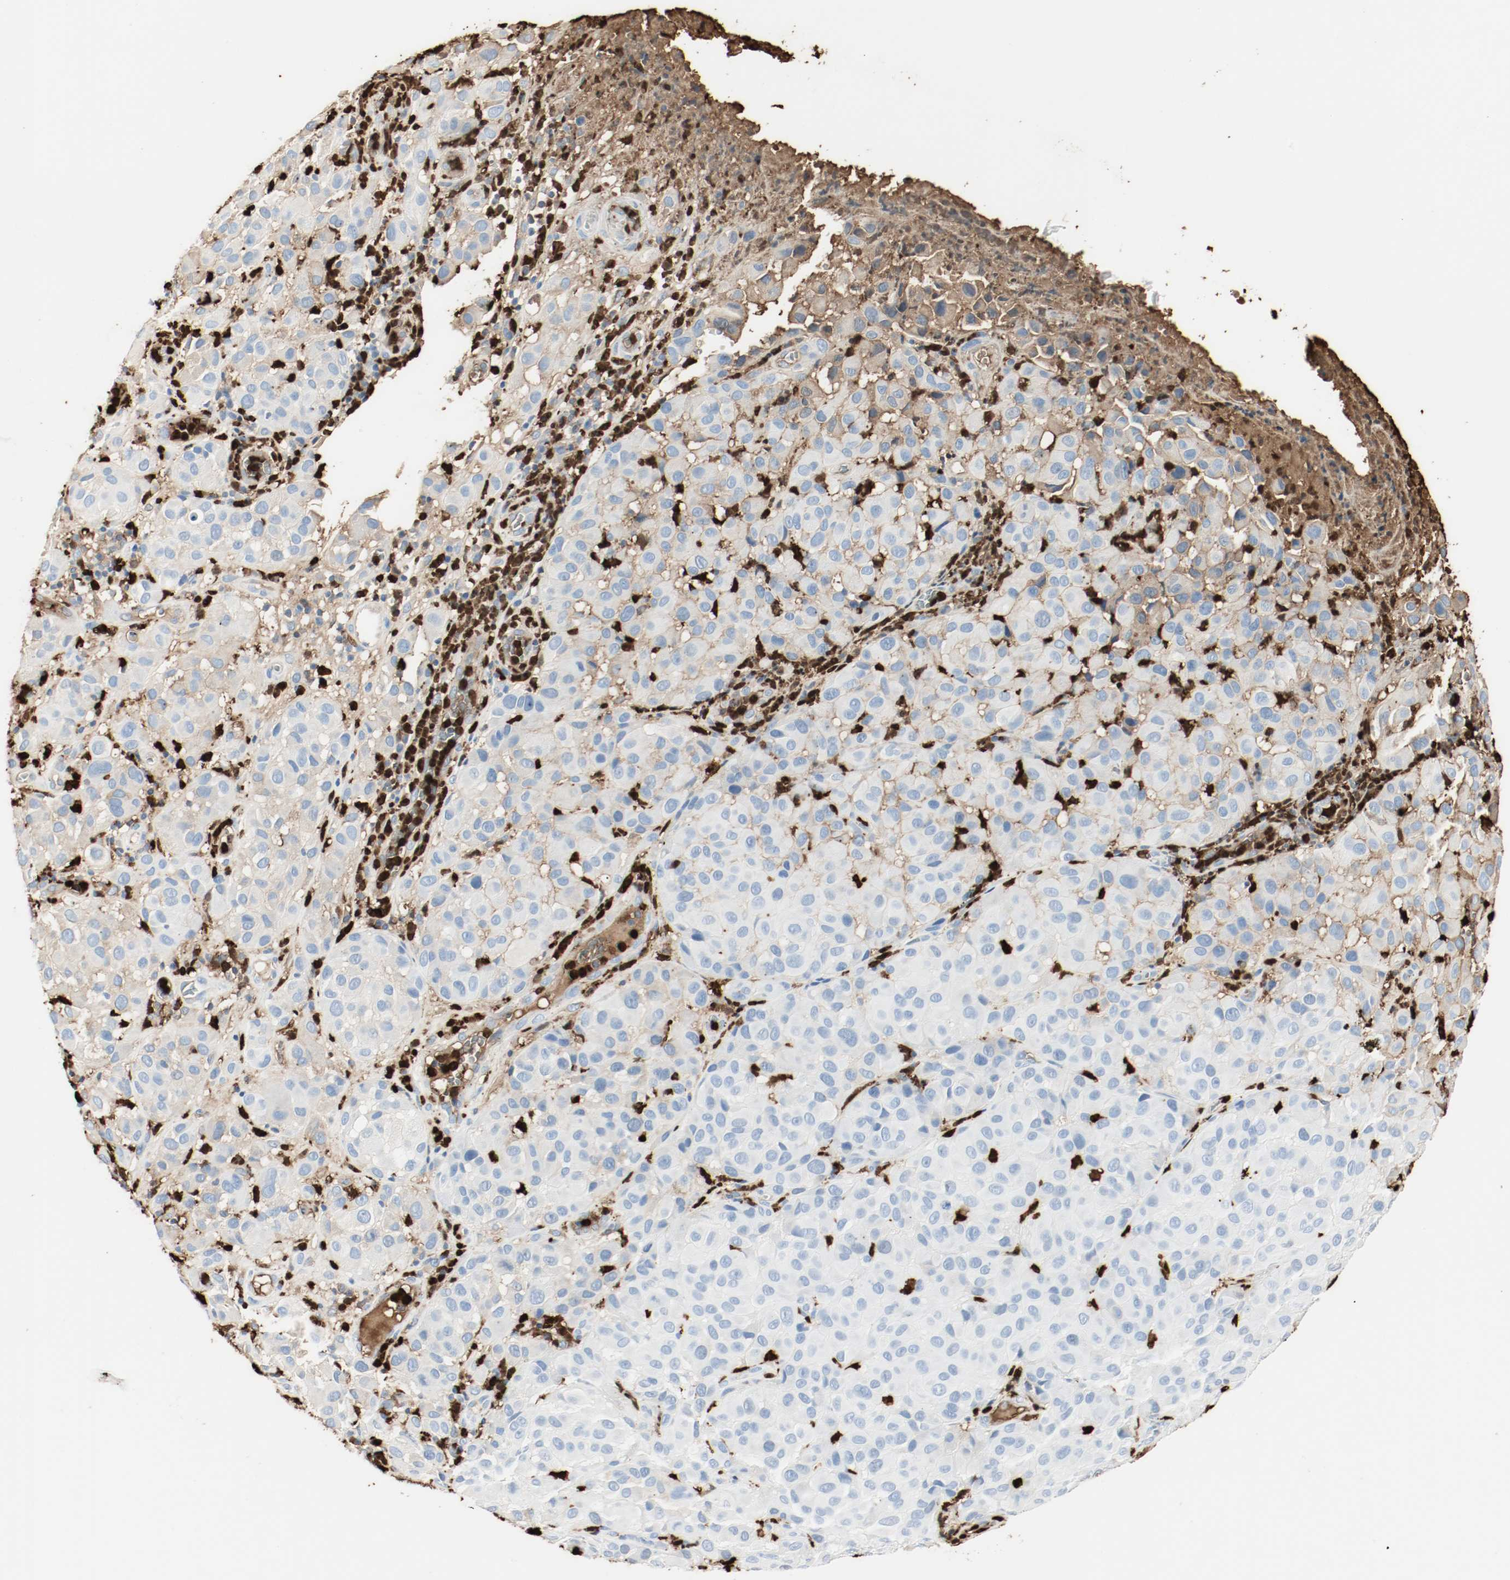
{"staining": {"intensity": "negative", "quantity": "none", "location": "none"}, "tissue": "melanoma", "cell_type": "Tumor cells", "image_type": "cancer", "snomed": [{"axis": "morphology", "description": "Malignant melanoma, NOS"}, {"axis": "topography", "description": "Skin"}], "caption": "High power microscopy photomicrograph of an immunohistochemistry histopathology image of malignant melanoma, revealing no significant staining in tumor cells.", "gene": "S100A9", "patient": {"sex": "female", "age": 21}}